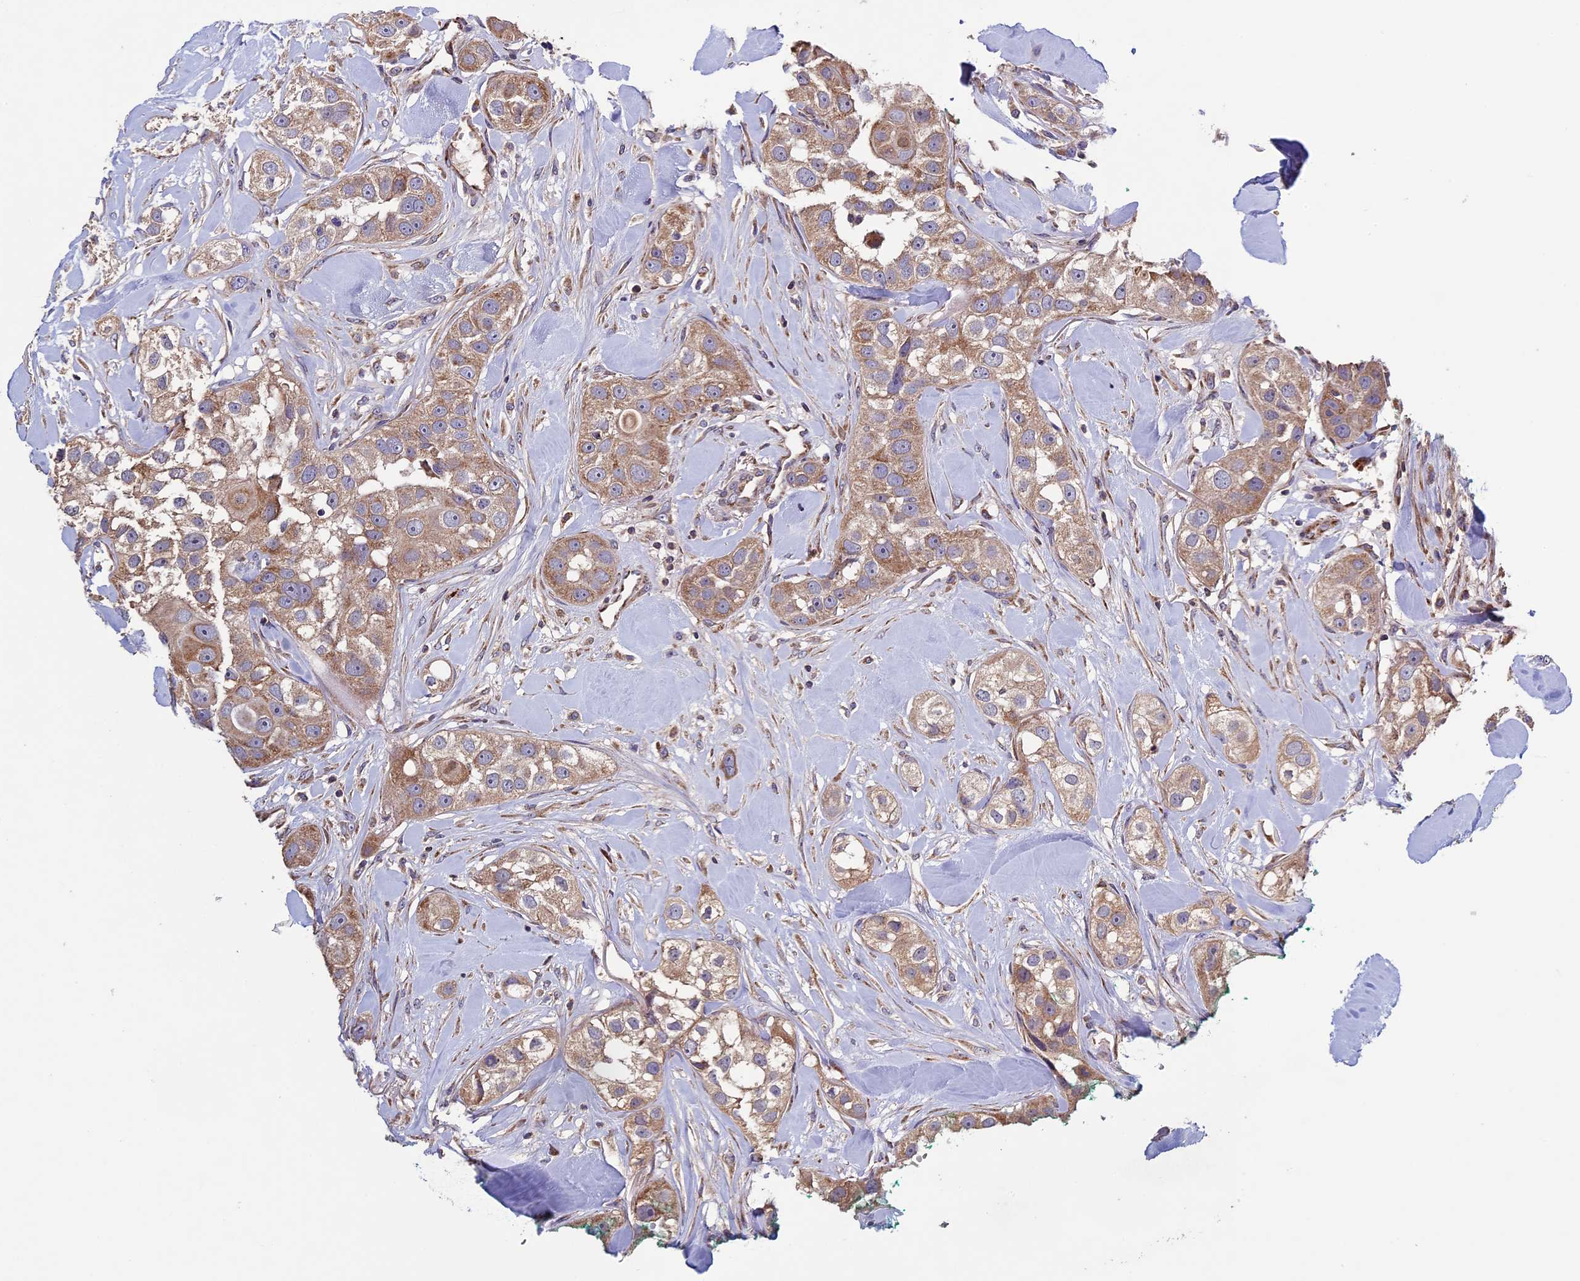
{"staining": {"intensity": "moderate", "quantity": ">75%", "location": "cytoplasmic/membranous"}, "tissue": "head and neck cancer", "cell_type": "Tumor cells", "image_type": "cancer", "snomed": [{"axis": "morphology", "description": "Normal tissue, NOS"}, {"axis": "morphology", "description": "Squamous cell carcinoma, NOS"}, {"axis": "topography", "description": "Skeletal muscle"}, {"axis": "topography", "description": "Head-Neck"}], "caption": "The histopathology image shows a brown stain indicating the presence of a protein in the cytoplasmic/membranous of tumor cells in head and neck cancer. (Stains: DAB (3,3'-diaminobenzidine) in brown, nuclei in blue, Microscopy: brightfield microscopy at high magnification).", "gene": "RNF17", "patient": {"sex": "male", "age": 51}}